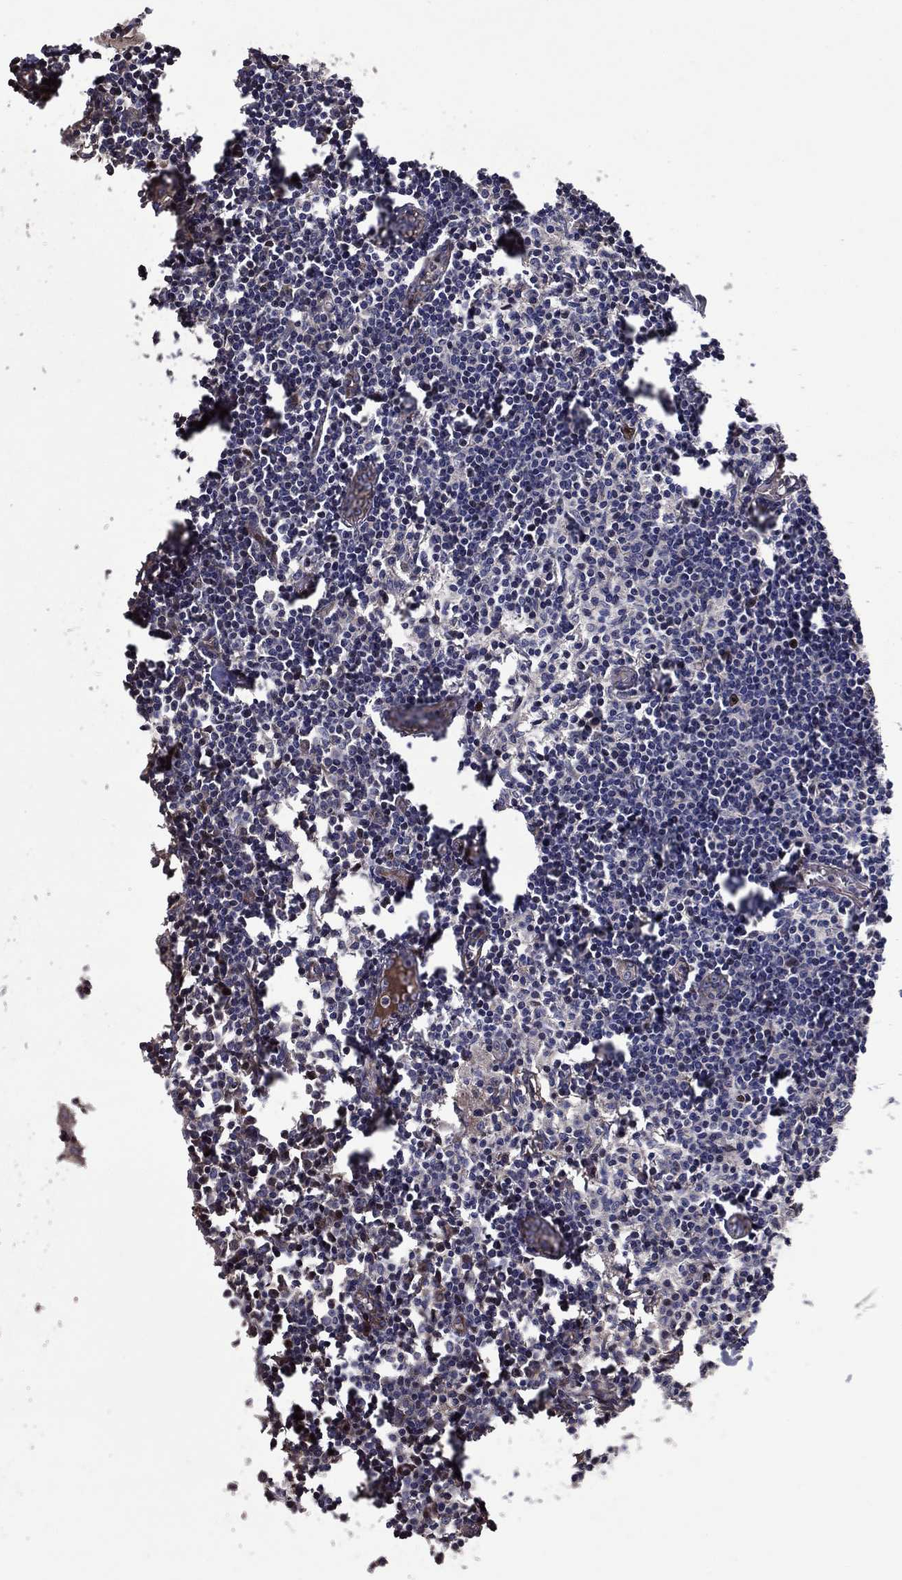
{"staining": {"intensity": "moderate", "quantity": "<25%", "location": "nuclear"}, "tissue": "lymph node", "cell_type": "Germinal center cells", "image_type": "normal", "snomed": [{"axis": "morphology", "description": "Normal tissue, NOS"}, {"axis": "topography", "description": "Lymph node"}], "caption": "Moderate nuclear protein expression is present in approximately <25% of germinal center cells in lymph node. (DAB (3,3'-diaminobenzidine) IHC, brown staining for protein, blue staining for nuclei).", "gene": "KIF22", "patient": {"sex": "male", "age": 59}}